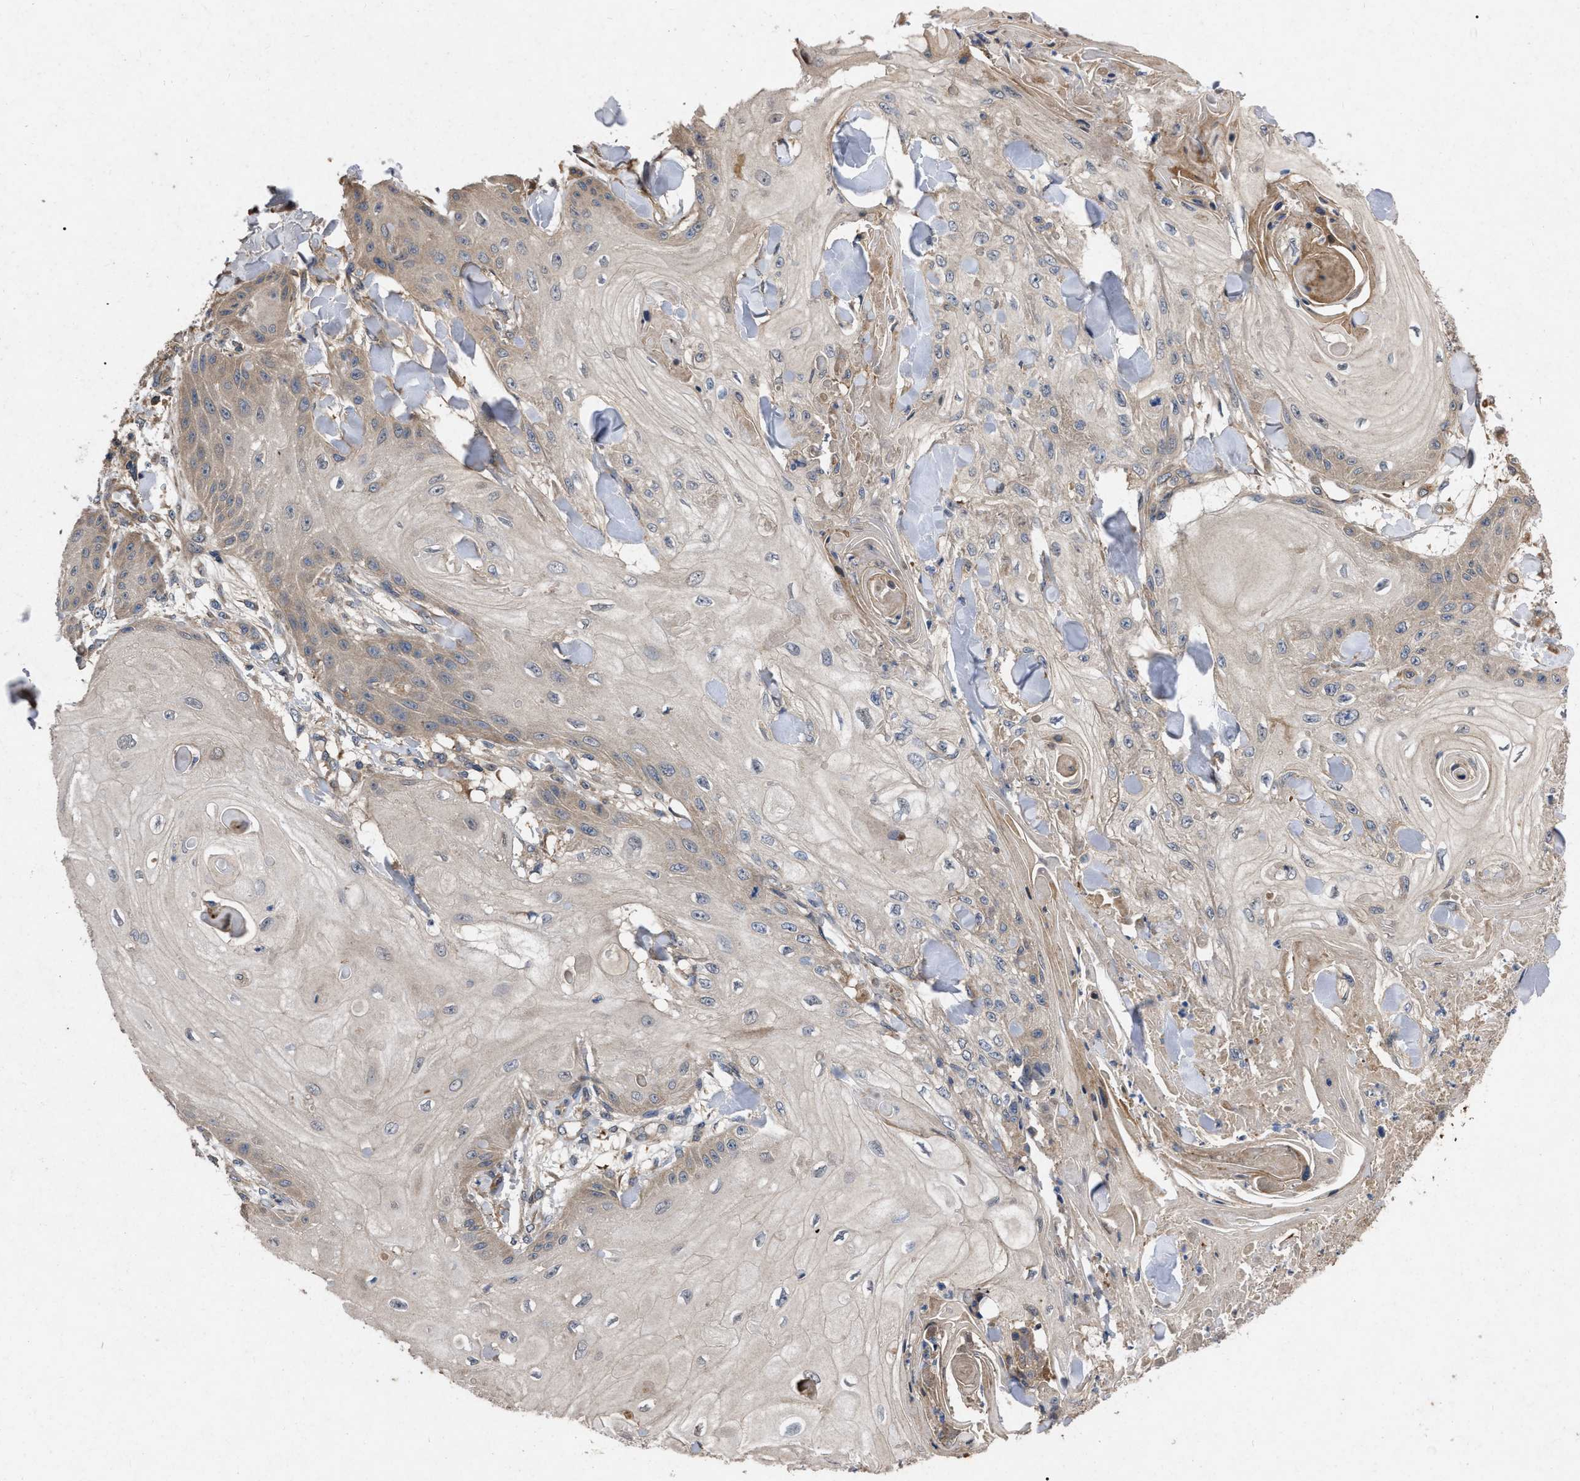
{"staining": {"intensity": "weak", "quantity": "<25%", "location": "cytoplasmic/membranous"}, "tissue": "skin cancer", "cell_type": "Tumor cells", "image_type": "cancer", "snomed": [{"axis": "morphology", "description": "Squamous cell carcinoma, NOS"}, {"axis": "topography", "description": "Skin"}], "caption": "Tumor cells show no significant positivity in skin cancer (squamous cell carcinoma).", "gene": "CDKN2C", "patient": {"sex": "male", "age": 74}}